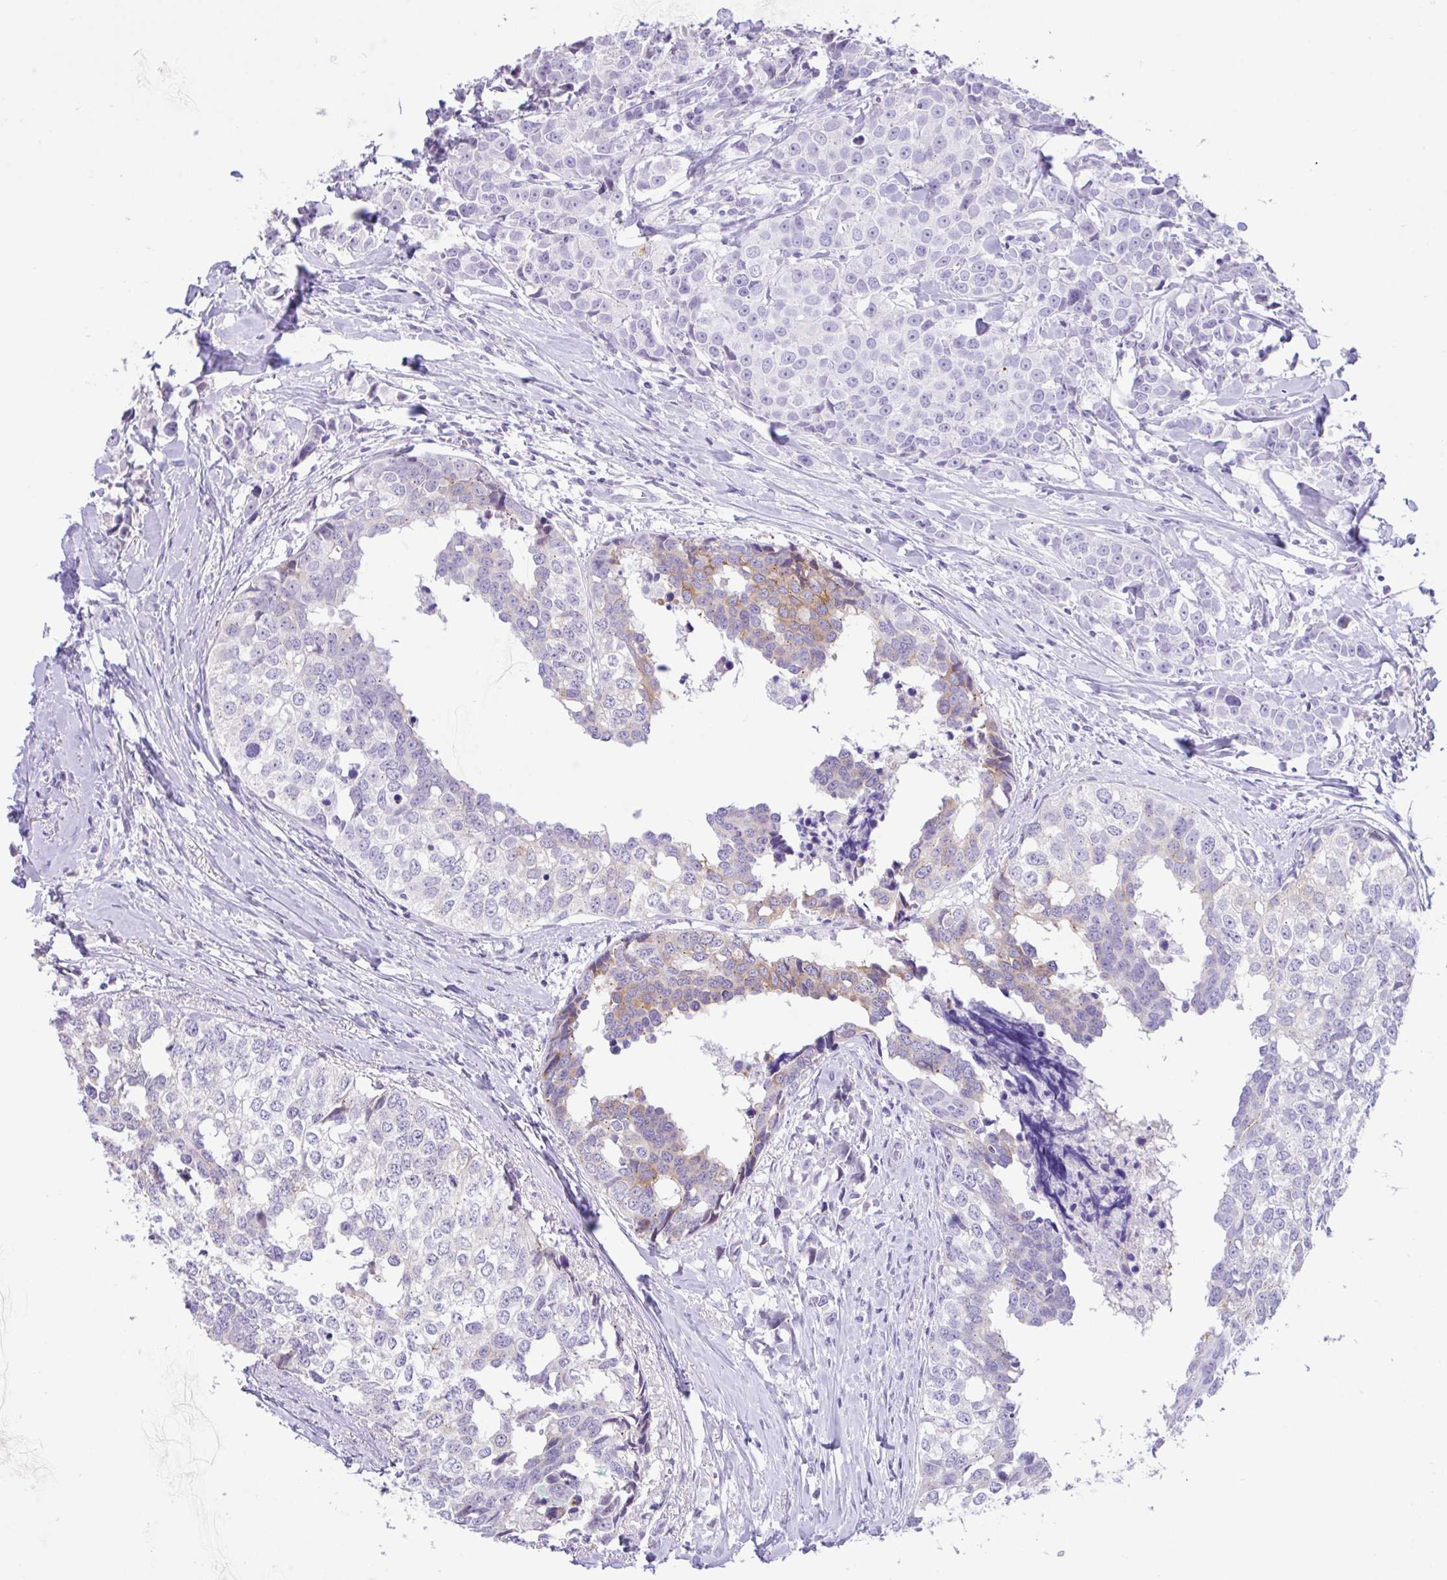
{"staining": {"intensity": "moderate", "quantity": "<25%", "location": "cytoplasmic/membranous"}, "tissue": "breast cancer", "cell_type": "Tumor cells", "image_type": "cancer", "snomed": [{"axis": "morphology", "description": "Duct carcinoma"}, {"axis": "topography", "description": "Breast"}], "caption": "Breast cancer was stained to show a protein in brown. There is low levels of moderate cytoplasmic/membranous expression in about <25% of tumor cells.", "gene": "REEP1", "patient": {"sex": "female", "age": 80}}